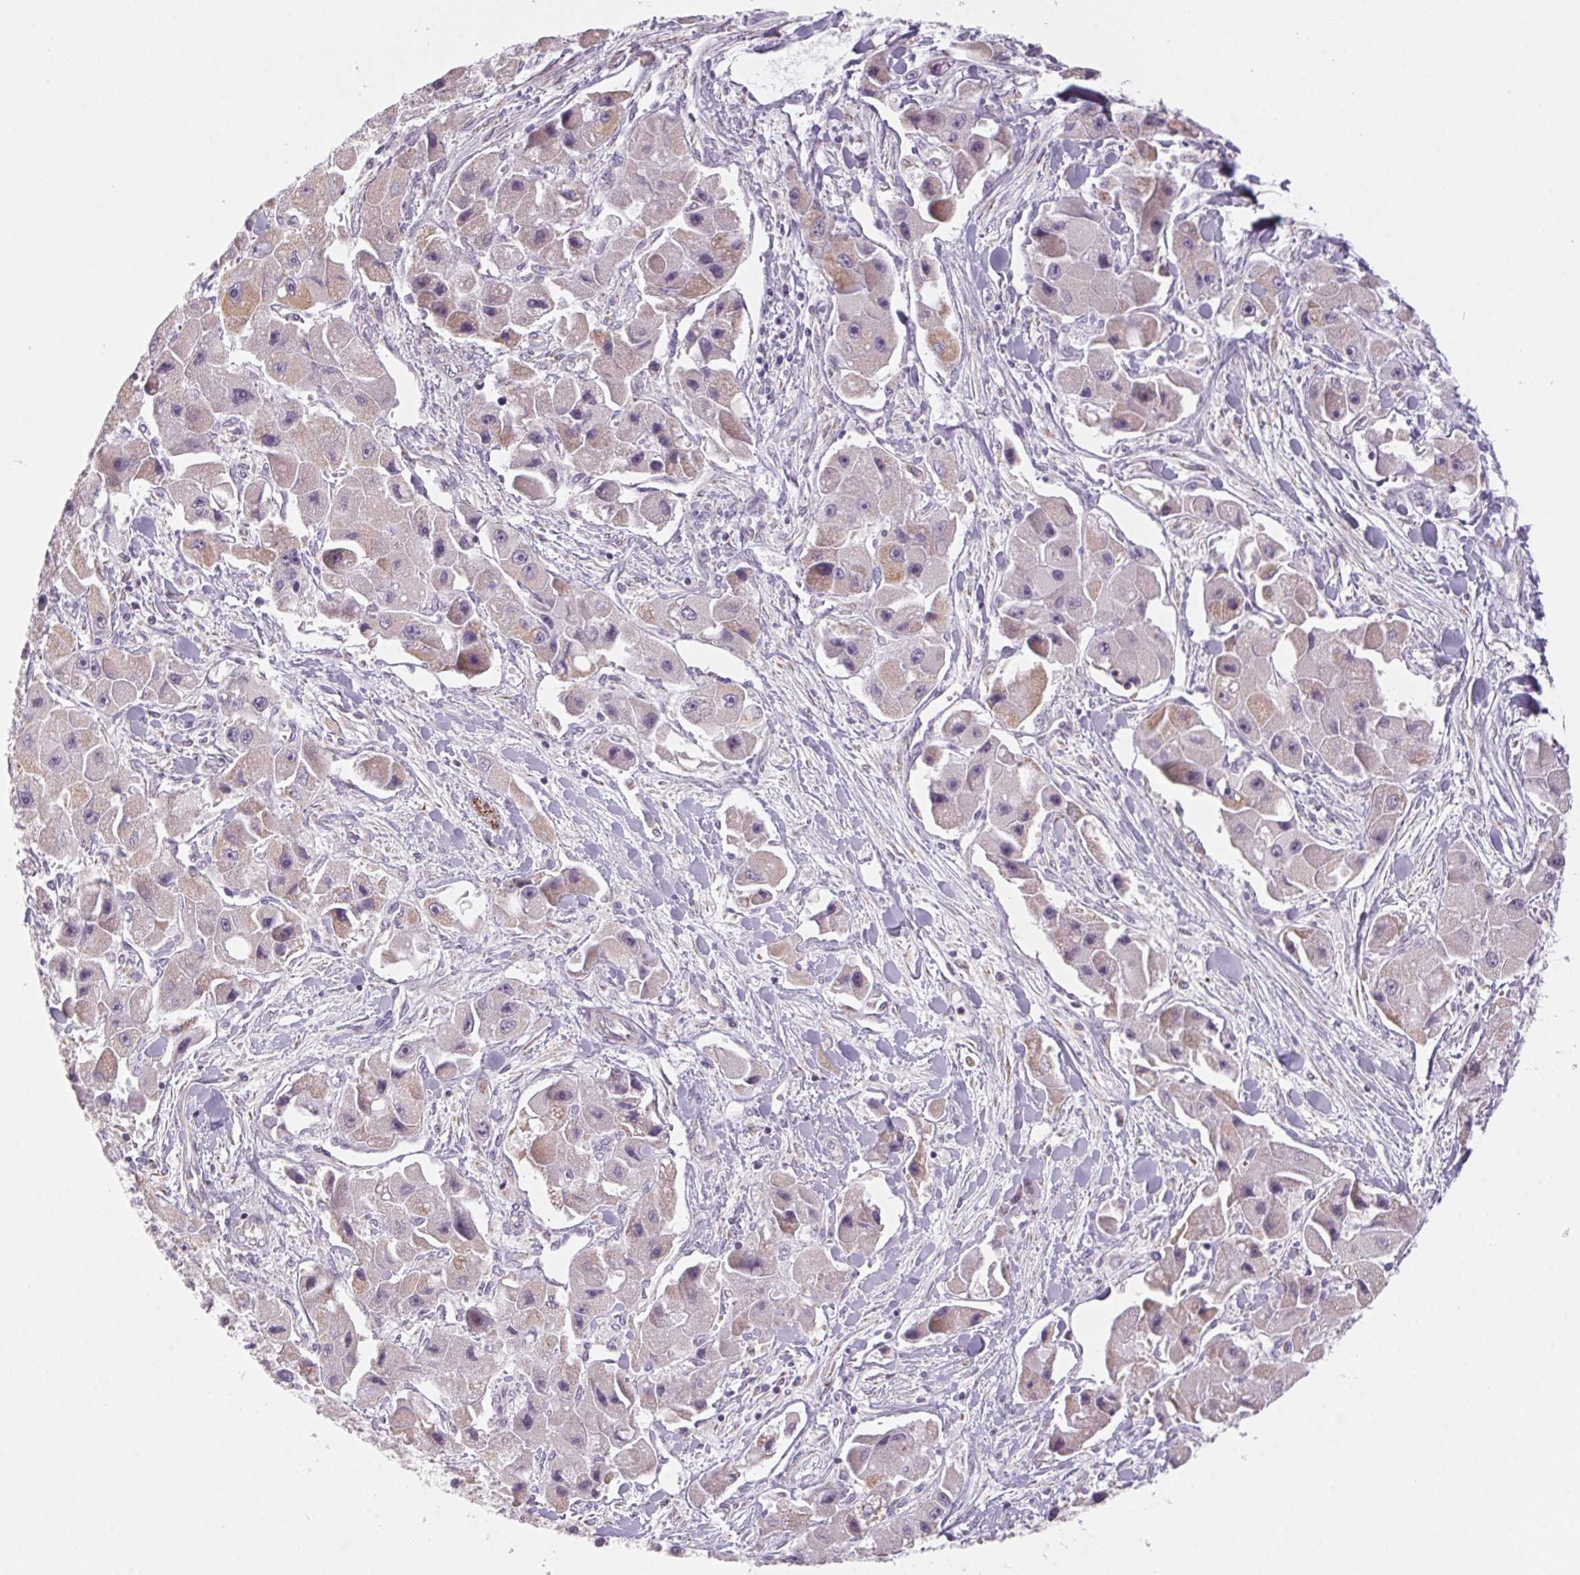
{"staining": {"intensity": "weak", "quantity": "25%-75%", "location": "cytoplasmic/membranous"}, "tissue": "liver cancer", "cell_type": "Tumor cells", "image_type": "cancer", "snomed": [{"axis": "morphology", "description": "Carcinoma, Hepatocellular, NOS"}, {"axis": "topography", "description": "Liver"}], "caption": "About 25%-75% of tumor cells in hepatocellular carcinoma (liver) display weak cytoplasmic/membranous protein expression as visualized by brown immunohistochemical staining.", "gene": "PRPH", "patient": {"sex": "male", "age": 24}}